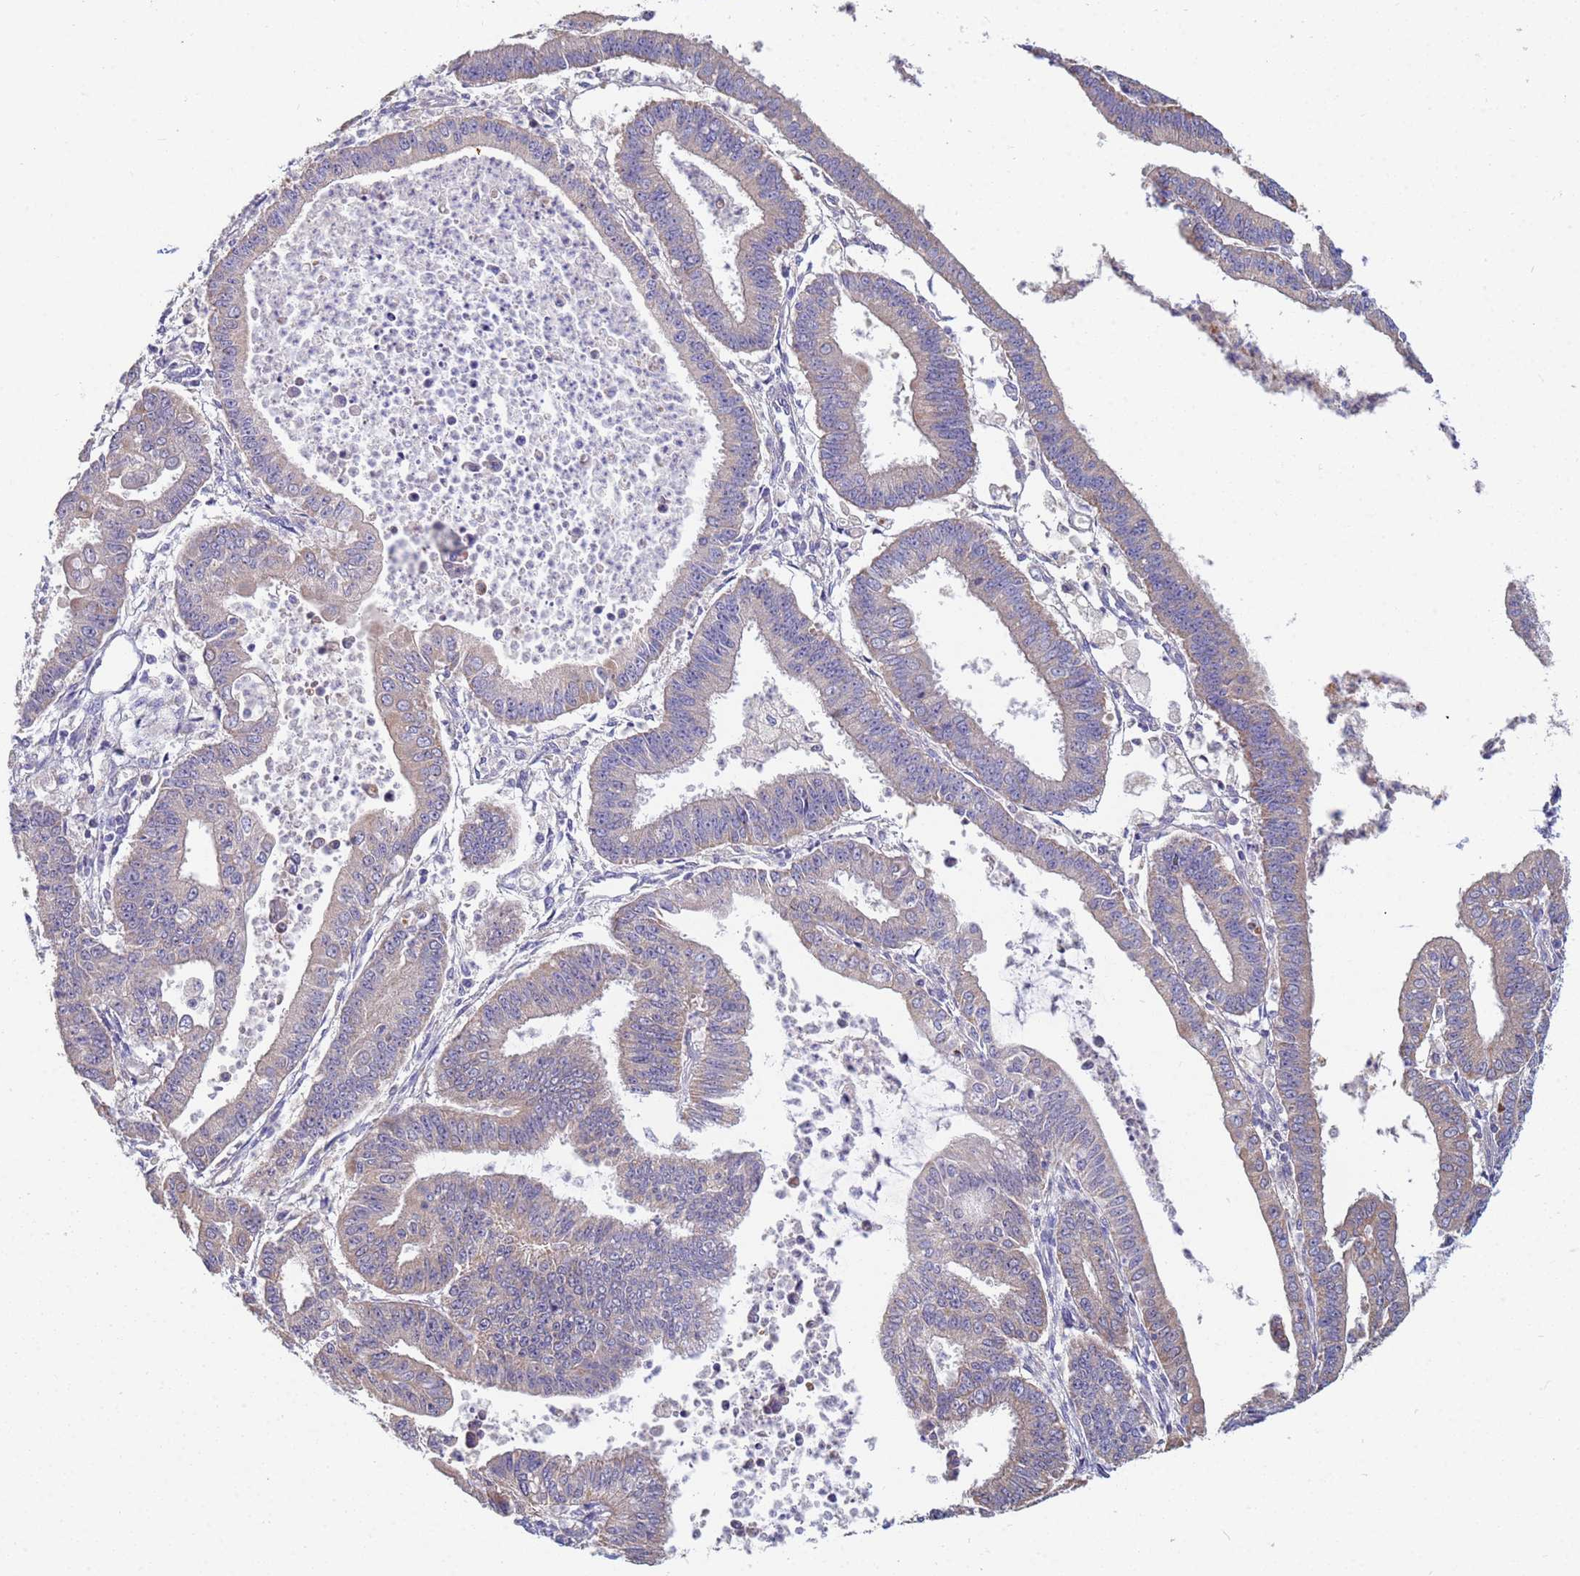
{"staining": {"intensity": "negative", "quantity": "none", "location": "none"}, "tissue": "endometrial cancer", "cell_type": "Tumor cells", "image_type": "cancer", "snomed": [{"axis": "morphology", "description": "Adenocarcinoma, NOS"}, {"axis": "topography", "description": "Endometrium"}], "caption": "This is an IHC histopathology image of endometrial cancer (adenocarcinoma). There is no expression in tumor cells.", "gene": "UQCRH", "patient": {"sex": "female", "age": 73}}